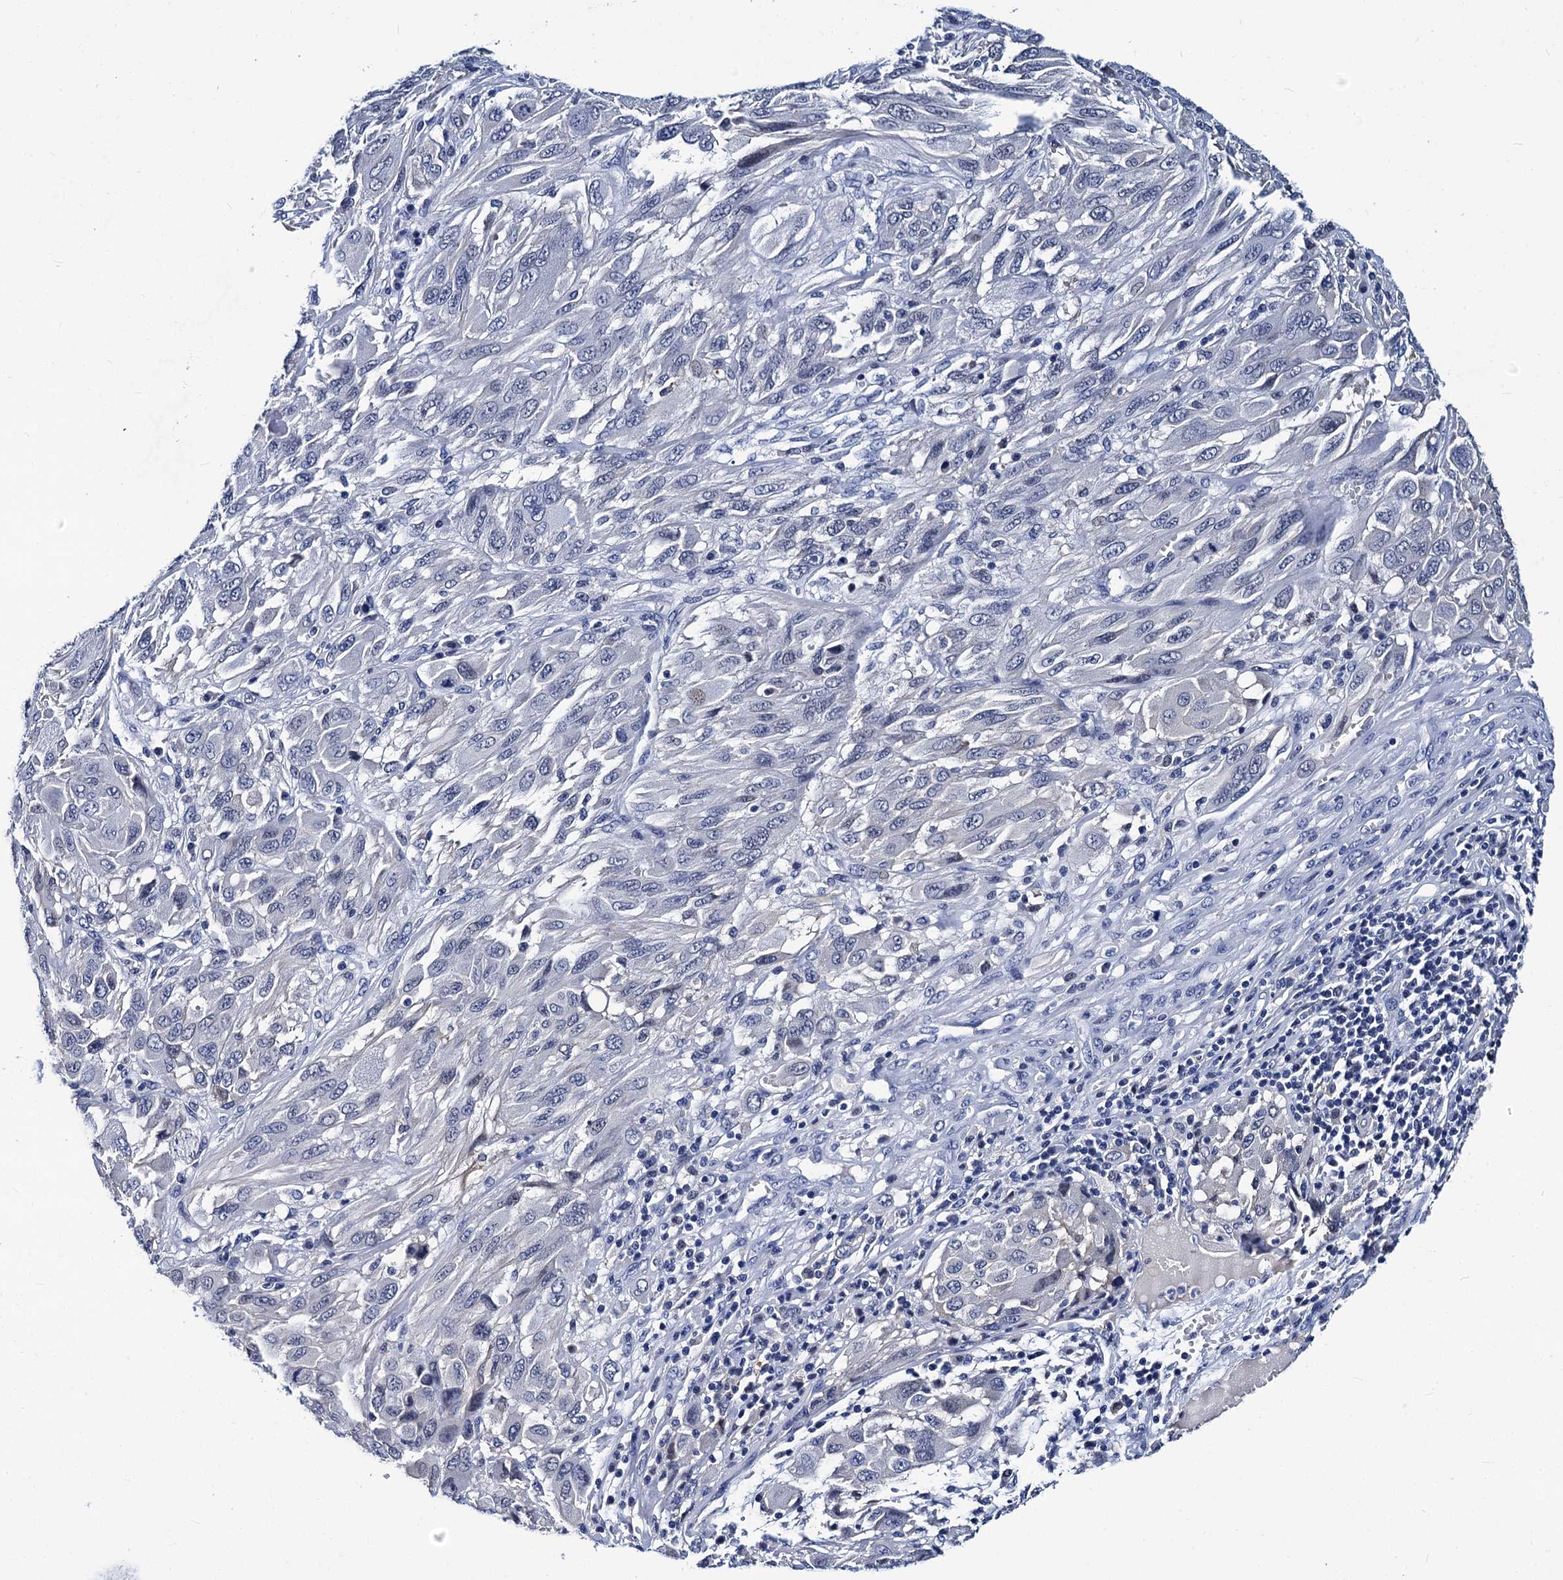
{"staining": {"intensity": "negative", "quantity": "none", "location": "none"}, "tissue": "melanoma", "cell_type": "Tumor cells", "image_type": "cancer", "snomed": [{"axis": "morphology", "description": "Malignant melanoma, NOS"}, {"axis": "topography", "description": "Skin"}], "caption": "This is a photomicrograph of immunohistochemistry (IHC) staining of melanoma, which shows no positivity in tumor cells.", "gene": "LRRC30", "patient": {"sex": "female", "age": 91}}